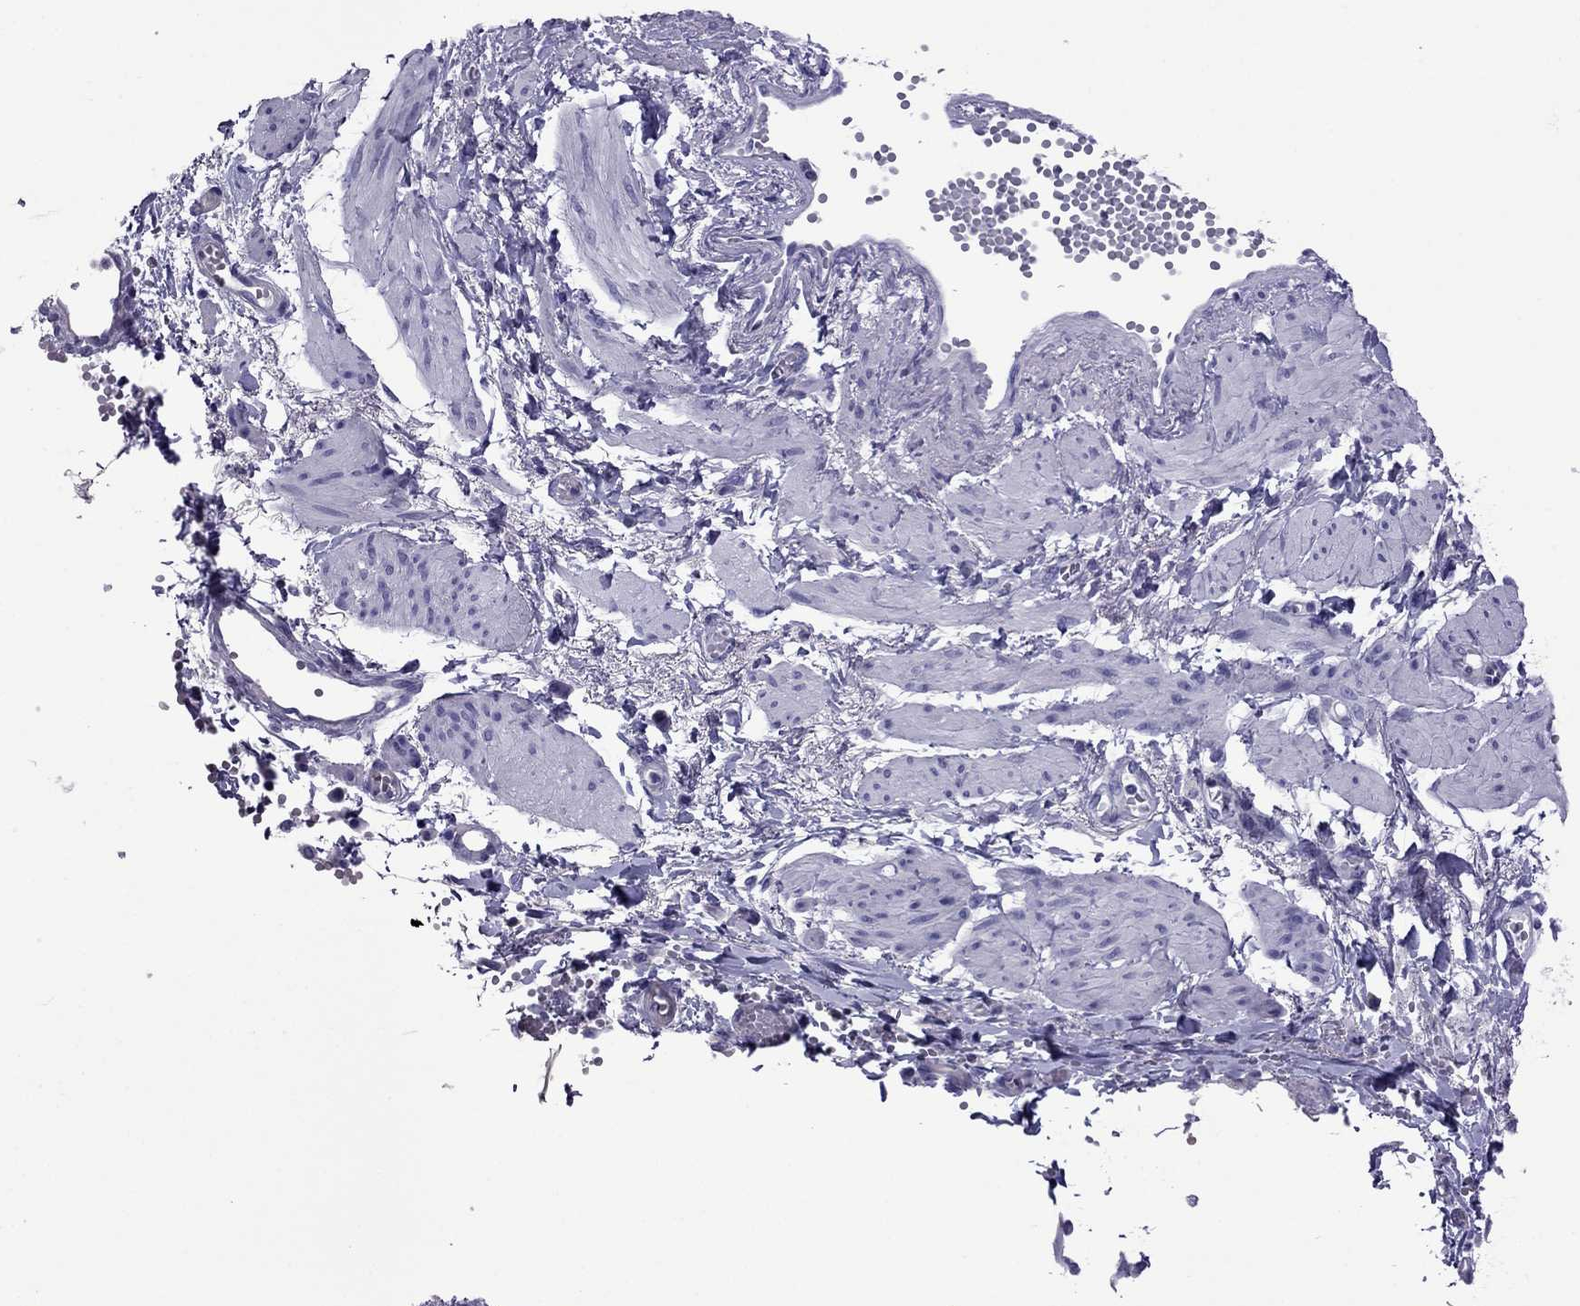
{"staining": {"intensity": "strong", "quantity": "<25%", "location": "cytoplasmic/membranous"}, "tissue": "ovarian cancer", "cell_type": "Tumor cells", "image_type": "cancer", "snomed": [{"axis": "morphology", "description": "Cystadenocarcinoma, serous, NOS"}, {"axis": "topography", "description": "Ovary"}], "caption": "Brown immunohistochemical staining in human ovarian cancer (serous cystadenocarcinoma) exhibits strong cytoplasmic/membranous positivity in approximately <25% of tumor cells.", "gene": "MYL11", "patient": {"sex": "female", "age": 67}}